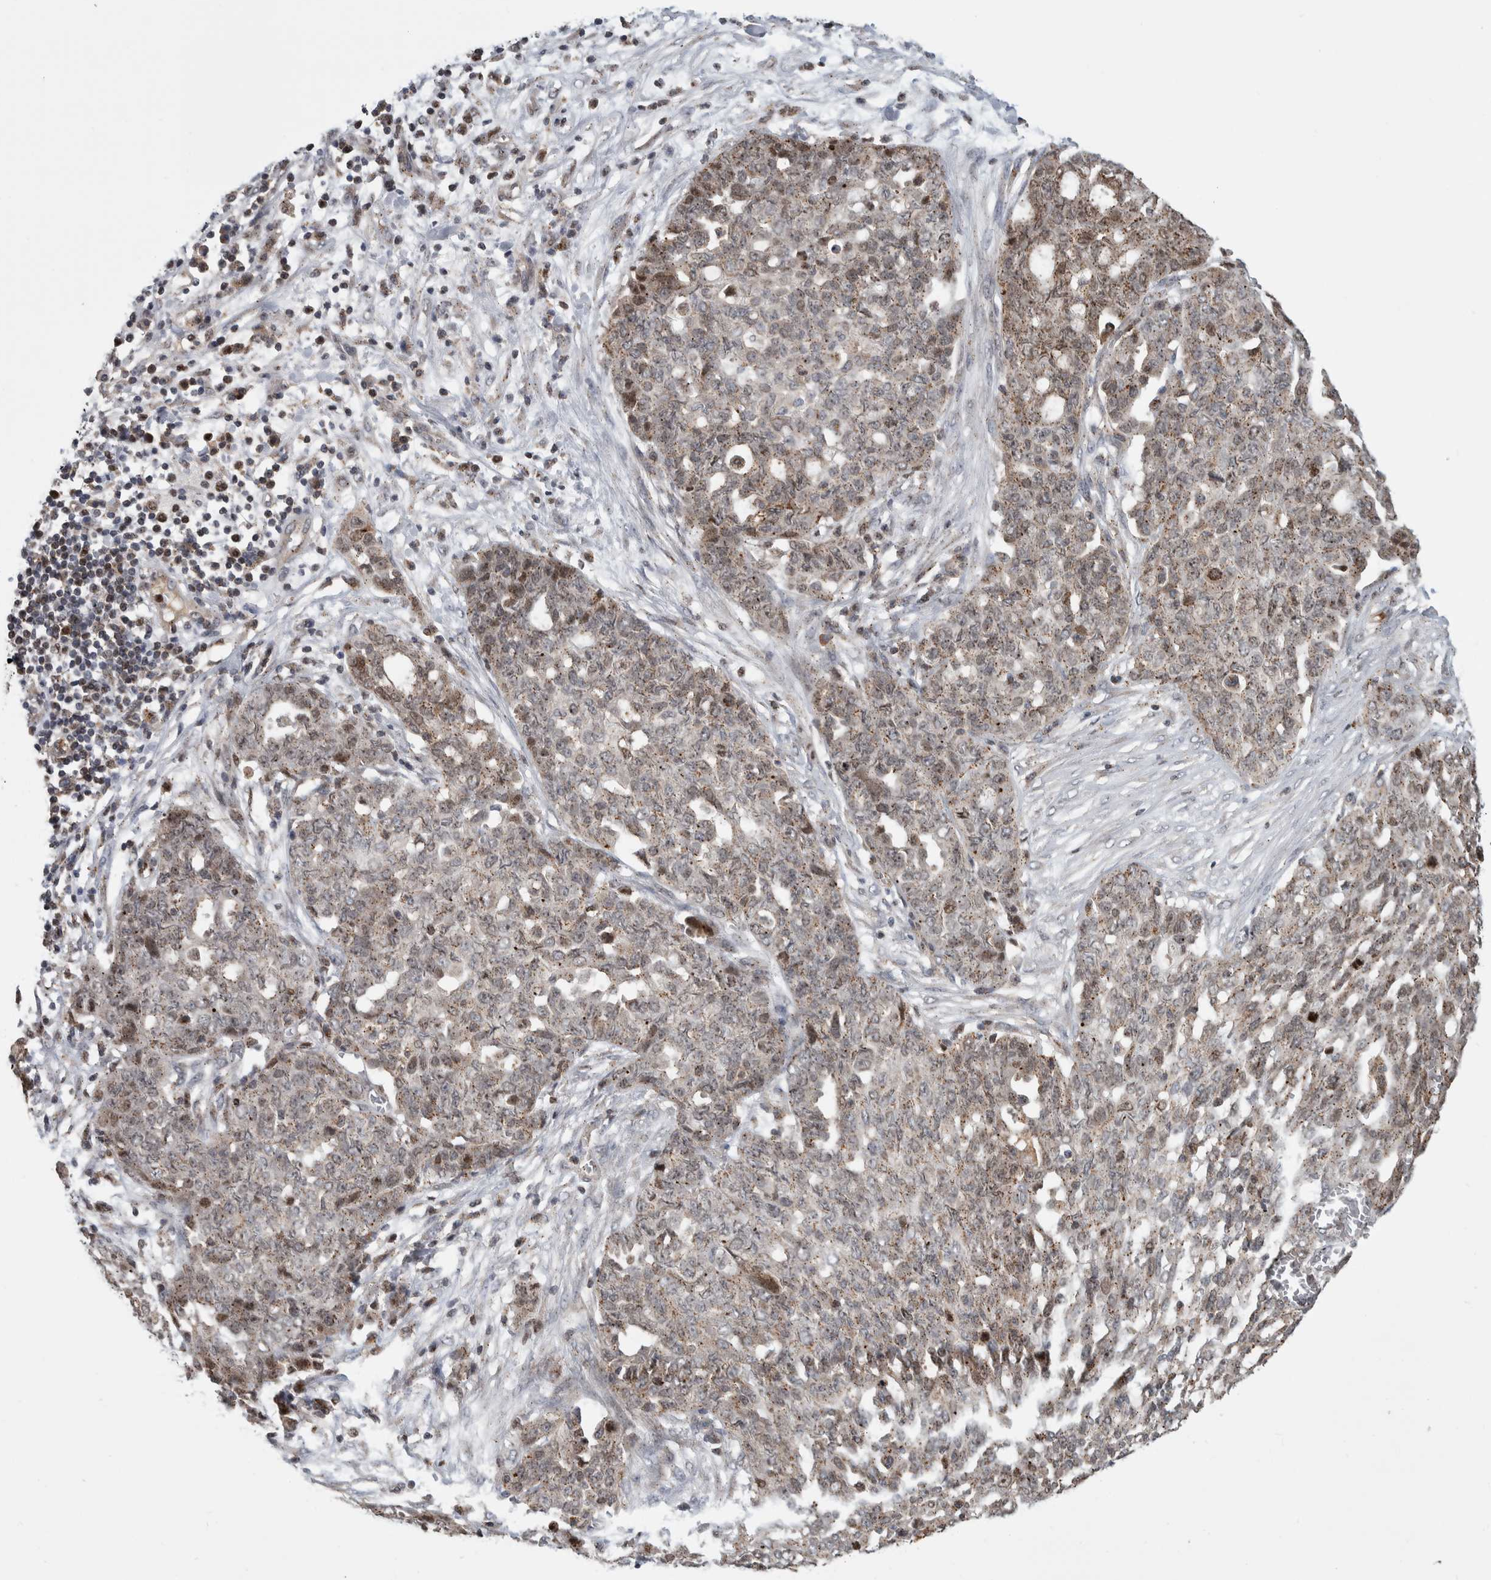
{"staining": {"intensity": "weak", "quantity": ">75%", "location": "cytoplasmic/membranous,nuclear"}, "tissue": "ovarian cancer", "cell_type": "Tumor cells", "image_type": "cancer", "snomed": [{"axis": "morphology", "description": "Cystadenocarcinoma, serous, NOS"}, {"axis": "topography", "description": "Soft tissue"}, {"axis": "topography", "description": "Ovary"}], "caption": "Serous cystadenocarcinoma (ovarian) stained with a protein marker displays weak staining in tumor cells.", "gene": "MSL1", "patient": {"sex": "female", "age": 57}}